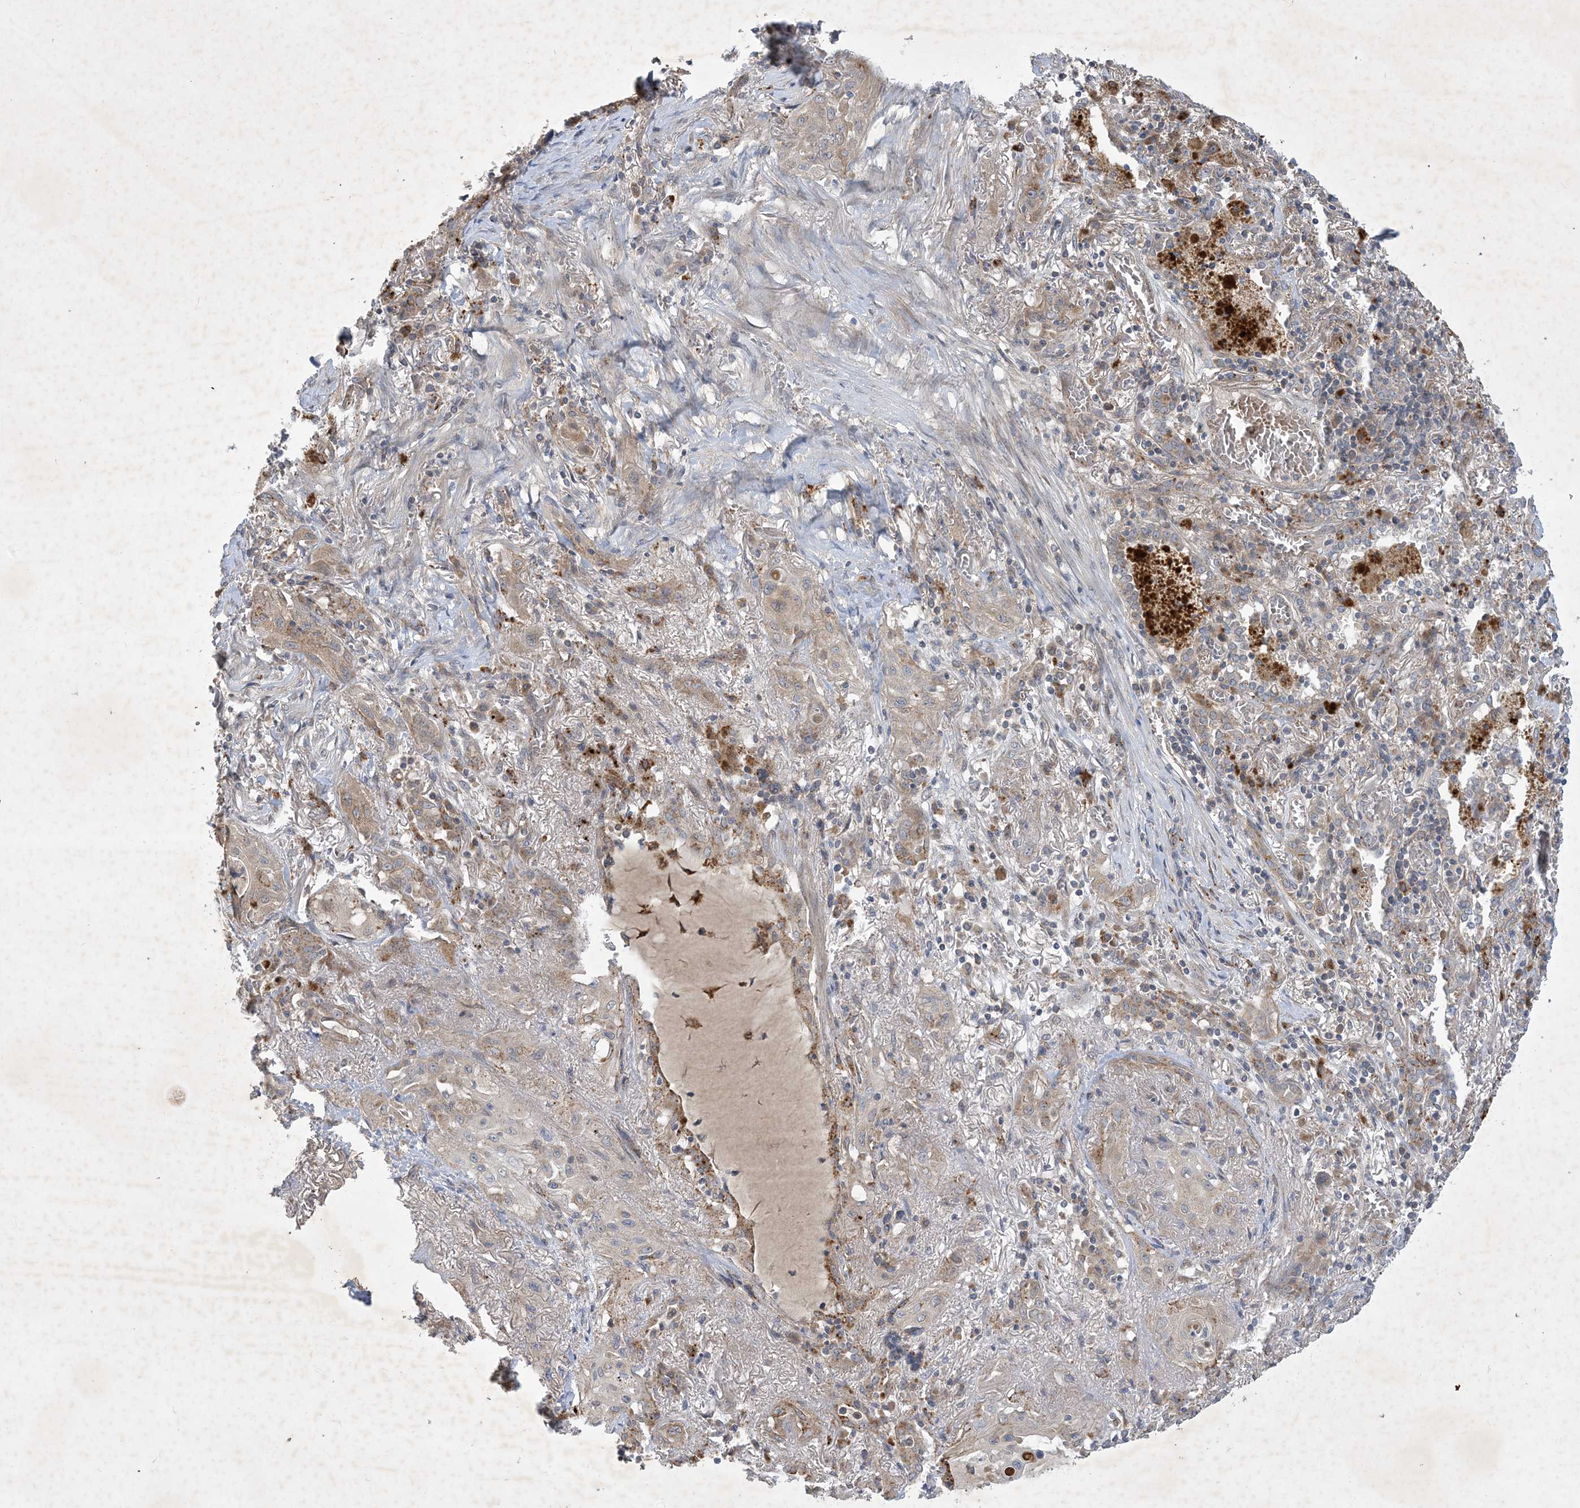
{"staining": {"intensity": "weak", "quantity": "25%-75%", "location": "cytoplasmic/membranous"}, "tissue": "lung cancer", "cell_type": "Tumor cells", "image_type": "cancer", "snomed": [{"axis": "morphology", "description": "Squamous cell carcinoma, NOS"}, {"axis": "topography", "description": "Lung"}], "caption": "Tumor cells demonstrate weak cytoplasmic/membranous expression in approximately 25%-75% of cells in lung squamous cell carcinoma.", "gene": "MRPS18A", "patient": {"sex": "female", "age": 47}}